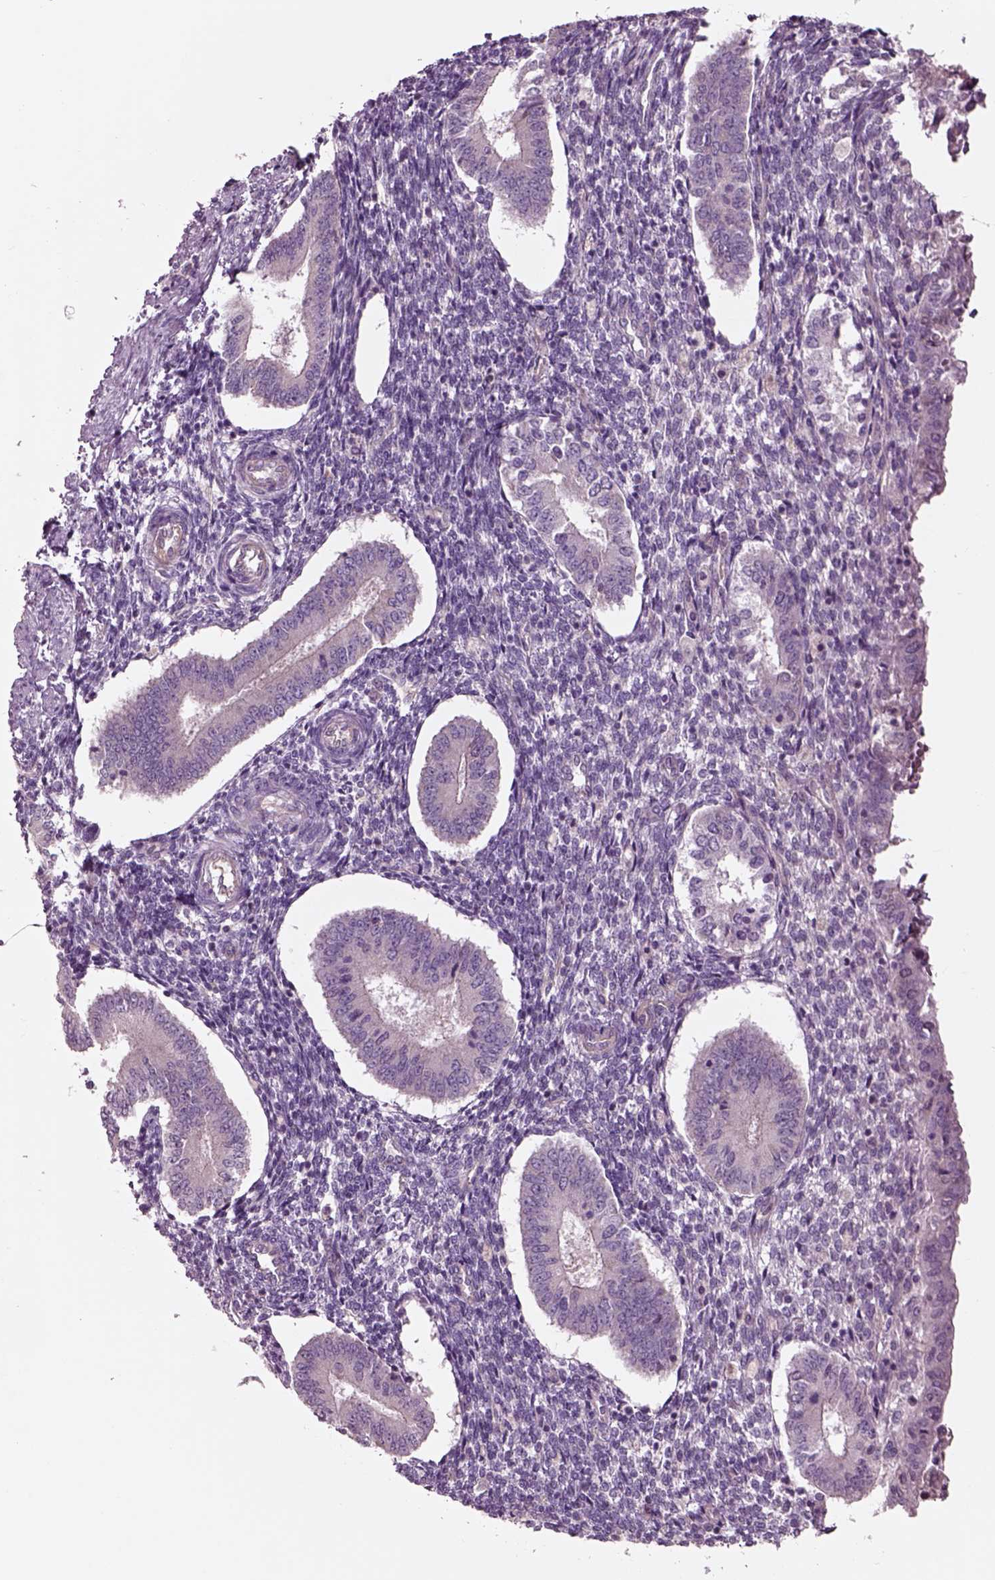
{"staining": {"intensity": "negative", "quantity": "none", "location": "none"}, "tissue": "endometrium", "cell_type": "Cells in endometrial stroma", "image_type": "normal", "snomed": [{"axis": "morphology", "description": "Normal tissue, NOS"}, {"axis": "topography", "description": "Endometrium"}], "caption": "A high-resolution histopathology image shows IHC staining of normal endometrium, which shows no significant expression in cells in endometrial stroma.", "gene": "DUOXA2", "patient": {"sex": "female", "age": 40}}